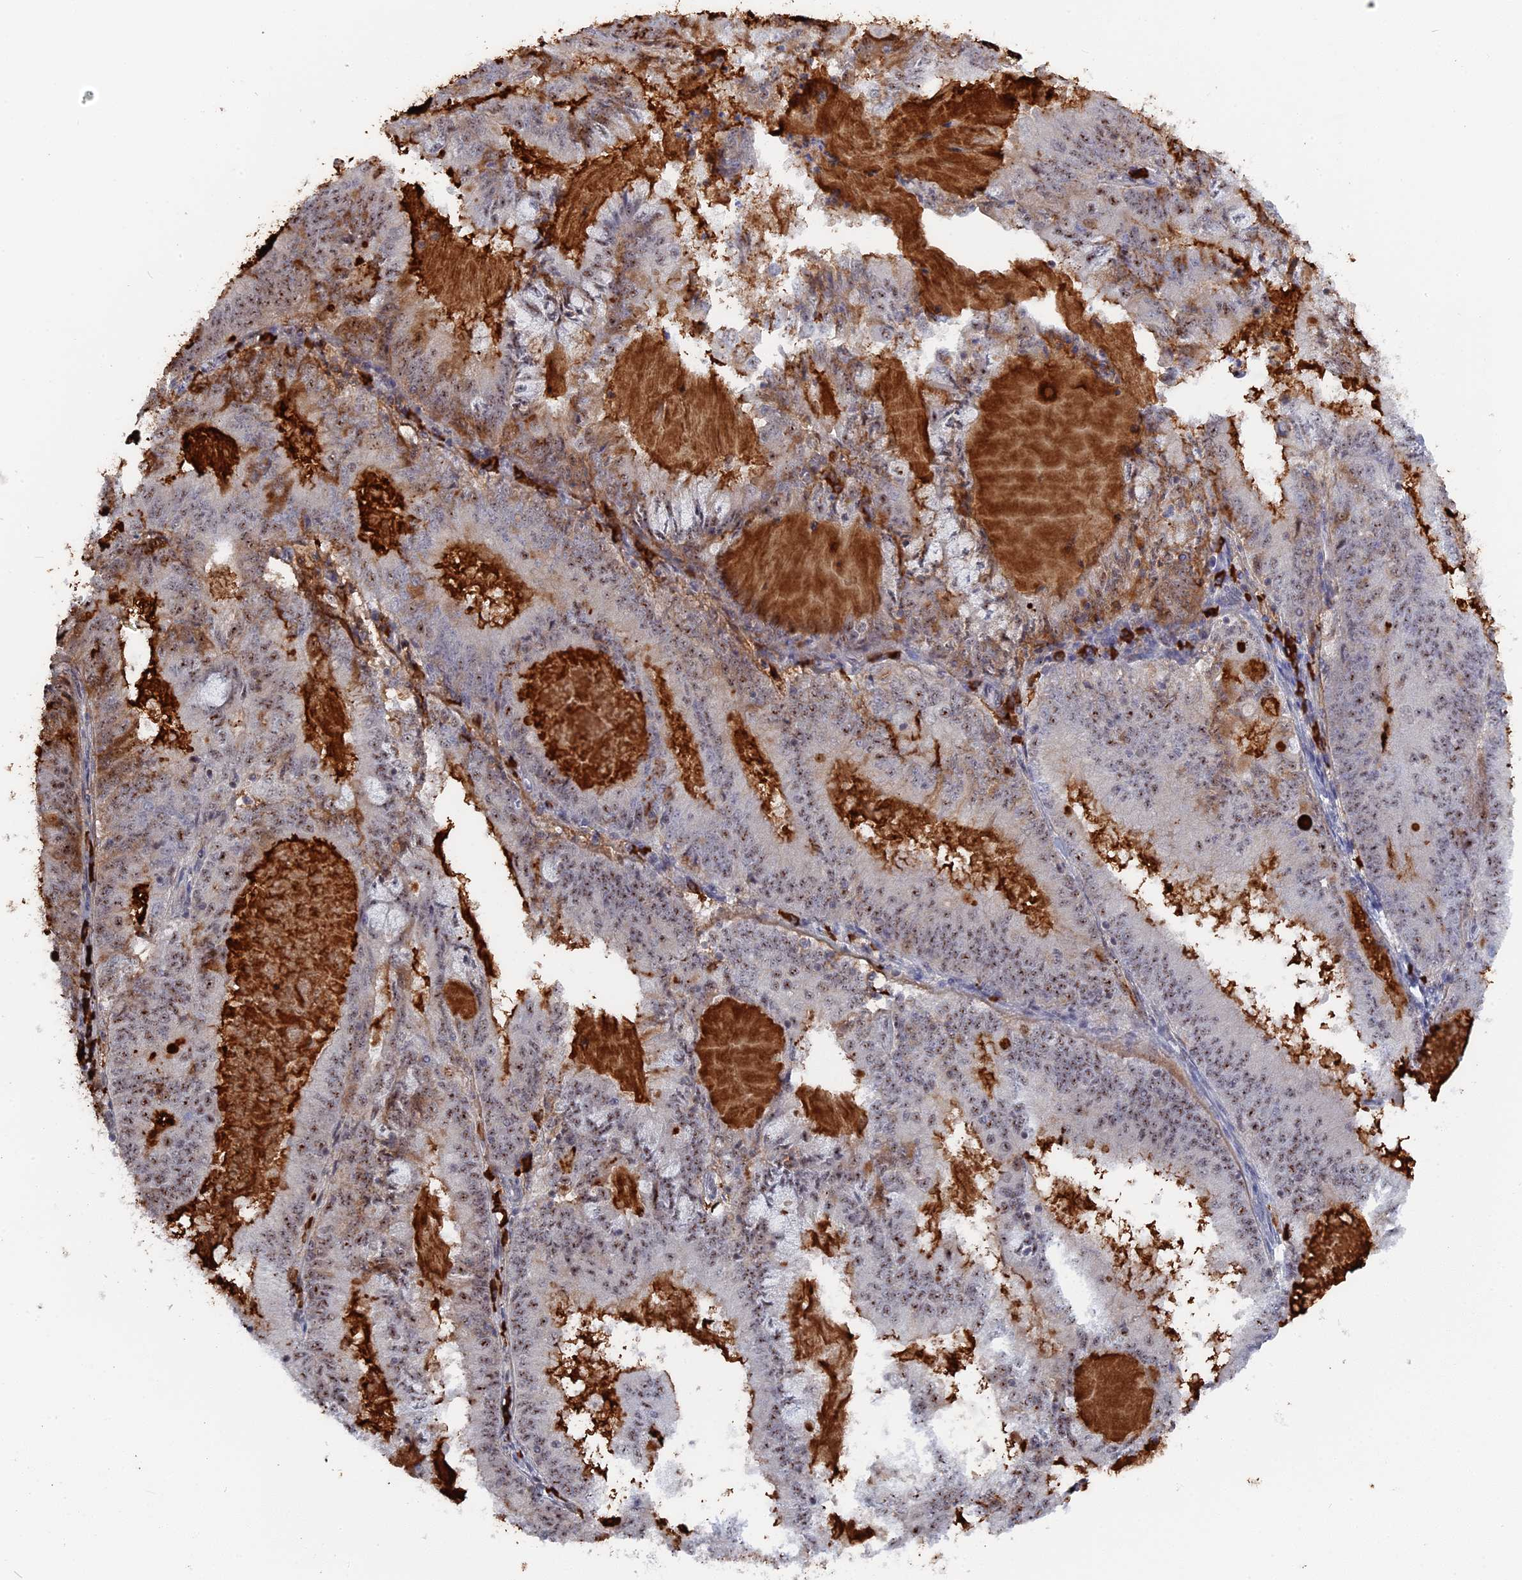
{"staining": {"intensity": "moderate", "quantity": "25%-75%", "location": "cytoplasmic/membranous,nuclear"}, "tissue": "endometrial cancer", "cell_type": "Tumor cells", "image_type": "cancer", "snomed": [{"axis": "morphology", "description": "Adenocarcinoma, NOS"}, {"axis": "topography", "description": "Endometrium"}], "caption": "This is a micrograph of immunohistochemistry staining of endometrial adenocarcinoma, which shows moderate positivity in the cytoplasmic/membranous and nuclear of tumor cells.", "gene": "TAB1", "patient": {"sex": "female", "age": 57}}